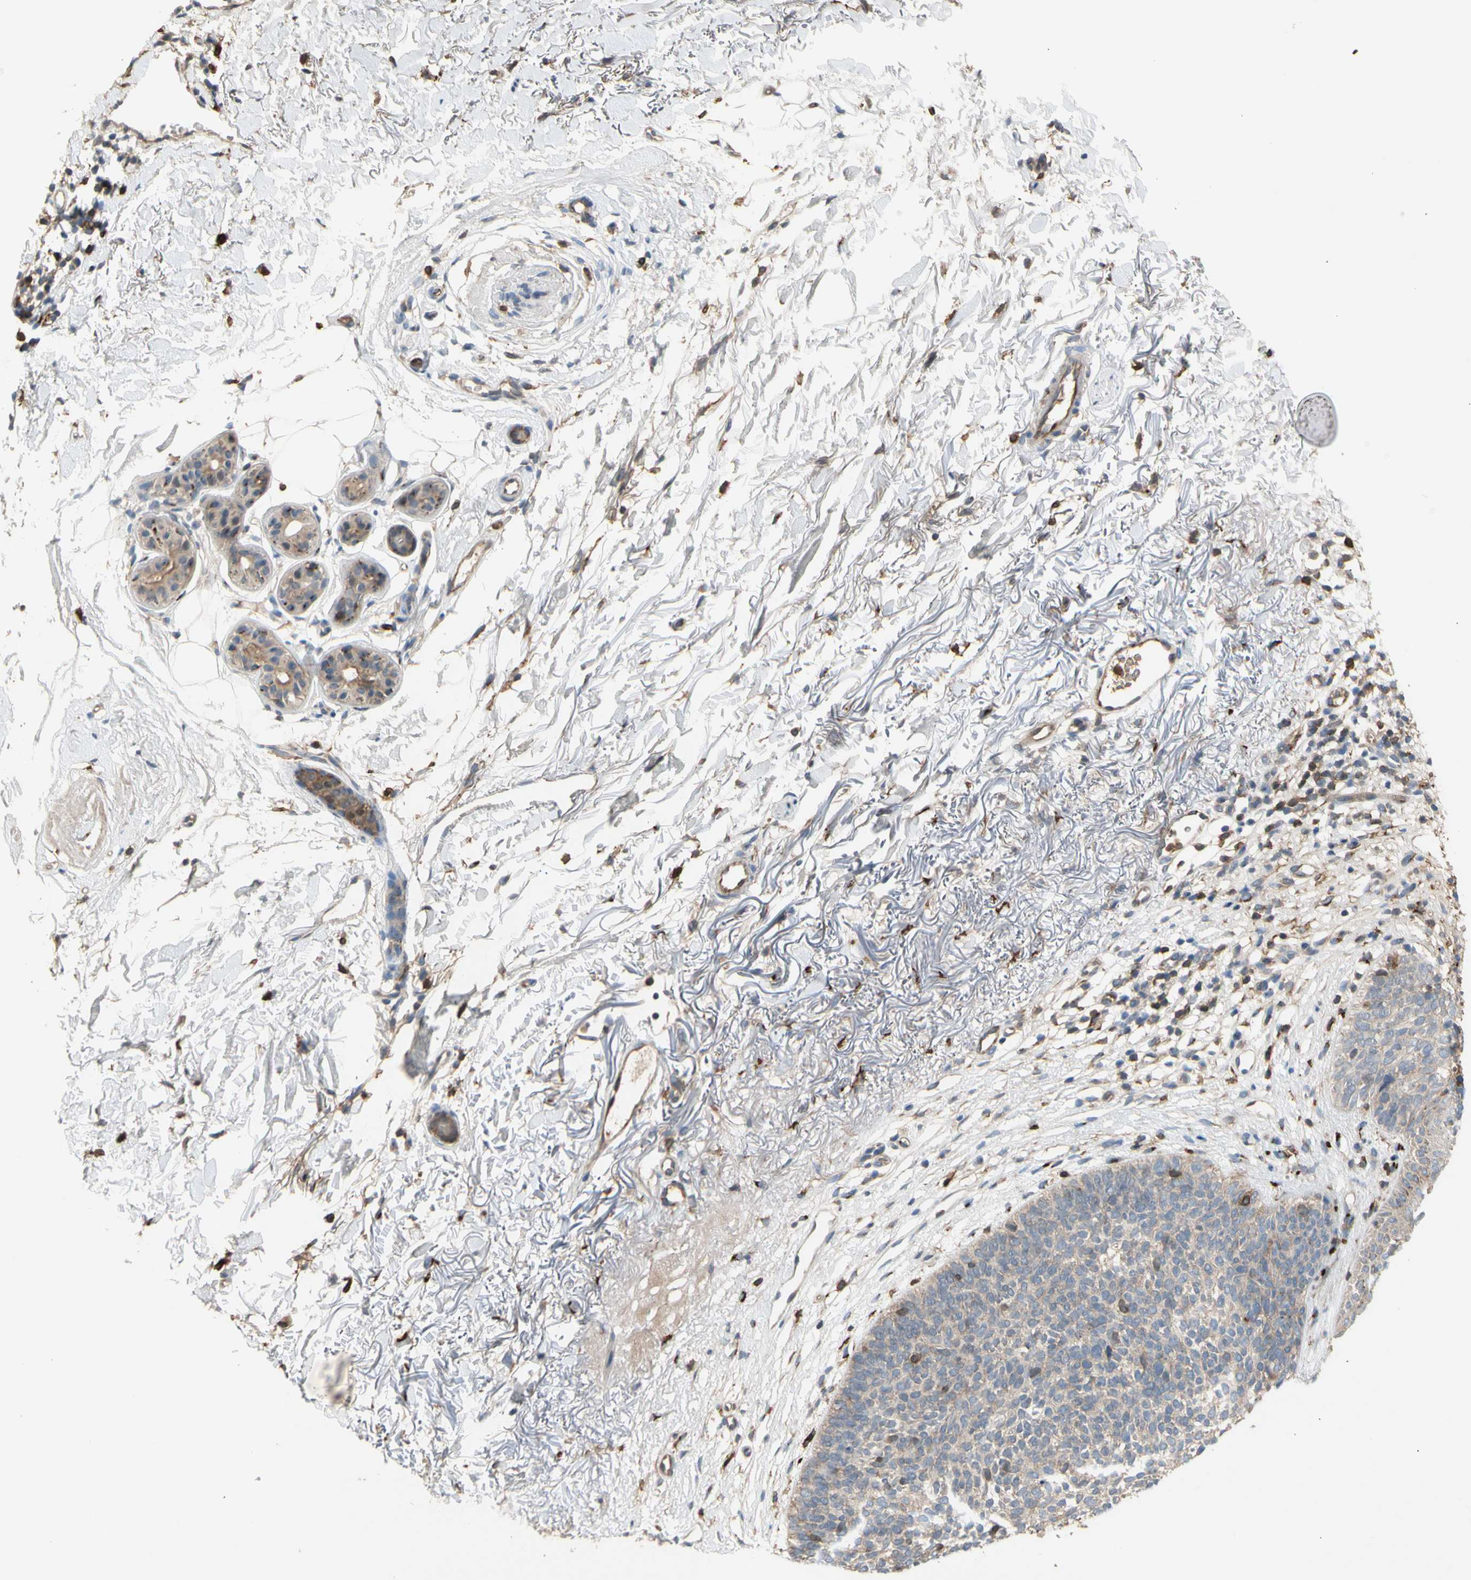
{"staining": {"intensity": "weak", "quantity": "25%-75%", "location": "cytoplasmic/membranous"}, "tissue": "skin cancer", "cell_type": "Tumor cells", "image_type": "cancer", "snomed": [{"axis": "morphology", "description": "Basal cell carcinoma"}, {"axis": "topography", "description": "Skin"}], "caption": "A photomicrograph showing weak cytoplasmic/membranous expression in approximately 25%-75% of tumor cells in skin cancer (basal cell carcinoma), as visualized by brown immunohistochemical staining.", "gene": "GALNT5", "patient": {"sex": "female", "age": 70}}